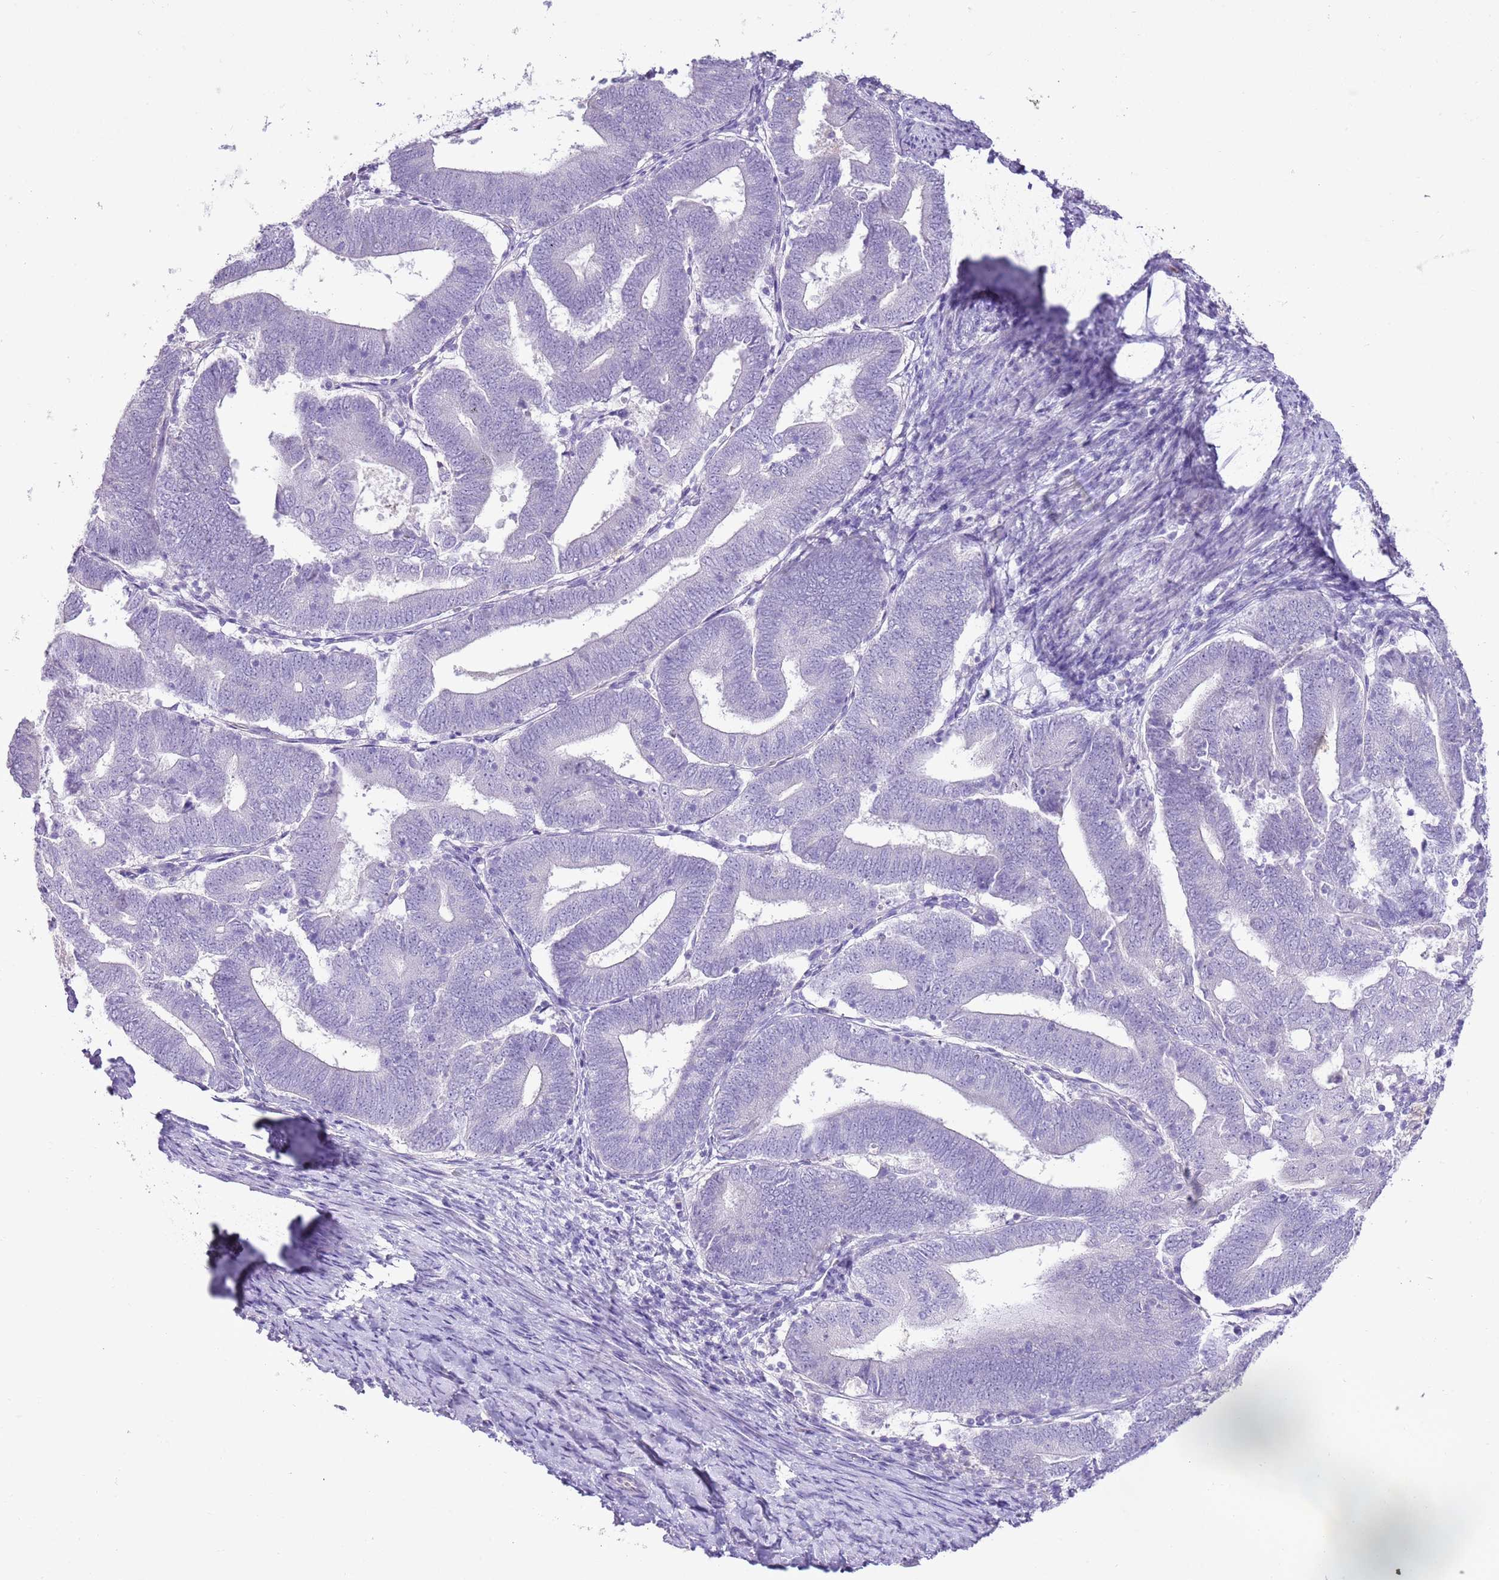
{"staining": {"intensity": "negative", "quantity": "none", "location": "none"}, "tissue": "endometrial cancer", "cell_type": "Tumor cells", "image_type": "cancer", "snomed": [{"axis": "morphology", "description": "Adenocarcinoma, NOS"}, {"axis": "topography", "description": "Endometrium"}], "caption": "The histopathology image reveals no staining of tumor cells in adenocarcinoma (endometrial).", "gene": "XPO7", "patient": {"sex": "female", "age": 70}}